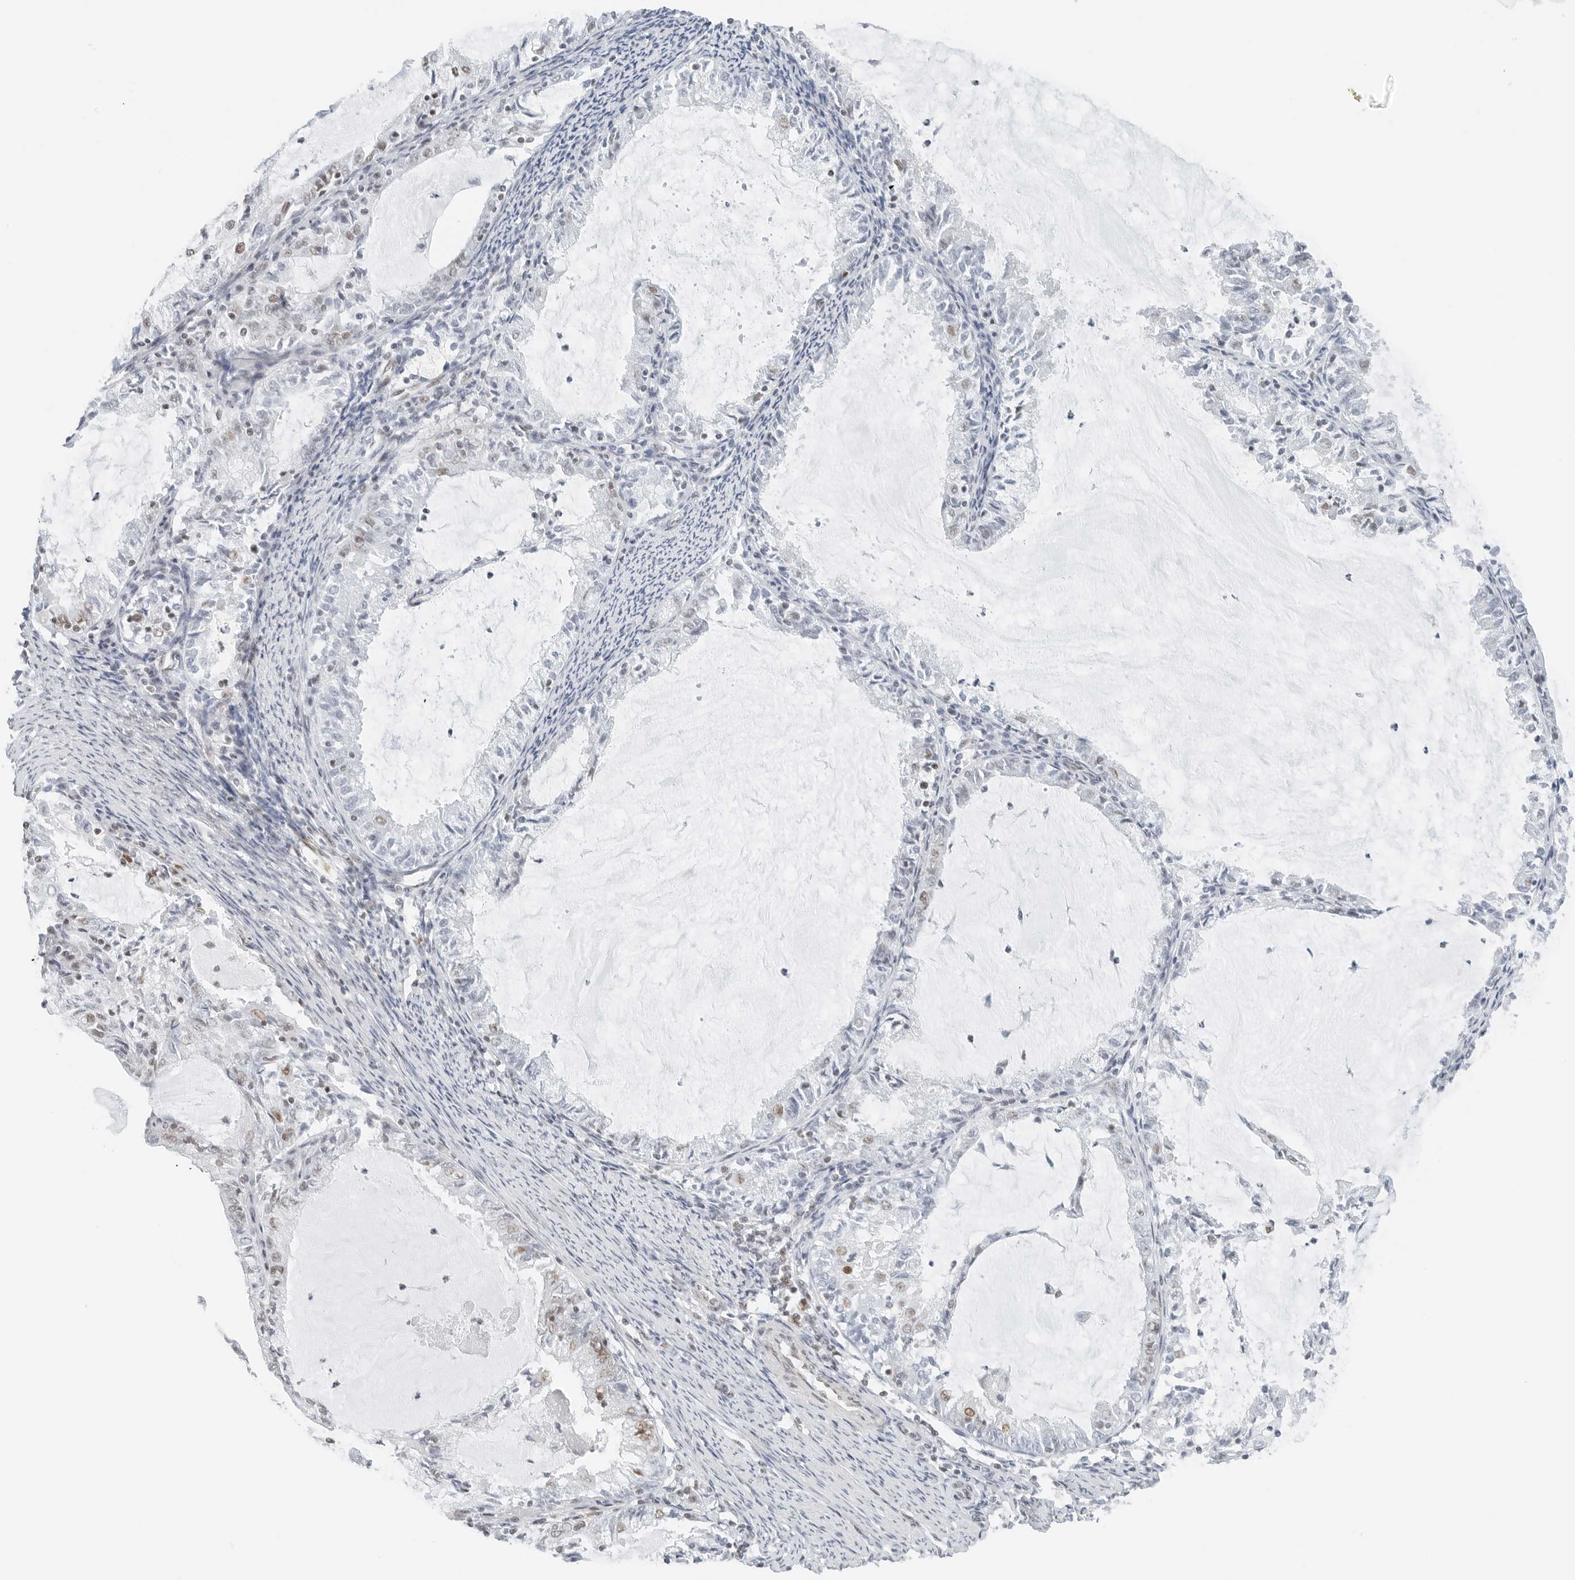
{"staining": {"intensity": "weak", "quantity": "<25%", "location": "nuclear"}, "tissue": "endometrial cancer", "cell_type": "Tumor cells", "image_type": "cancer", "snomed": [{"axis": "morphology", "description": "Adenocarcinoma, NOS"}, {"axis": "topography", "description": "Endometrium"}], "caption": "This is an immunohistochemistry (IHC) photomicrograph of human endometrial adenocarcinoma. There is no positivity in tumor cells.", "gene": "CRTC2", "patient": {"sex": "female", "age": 57}}